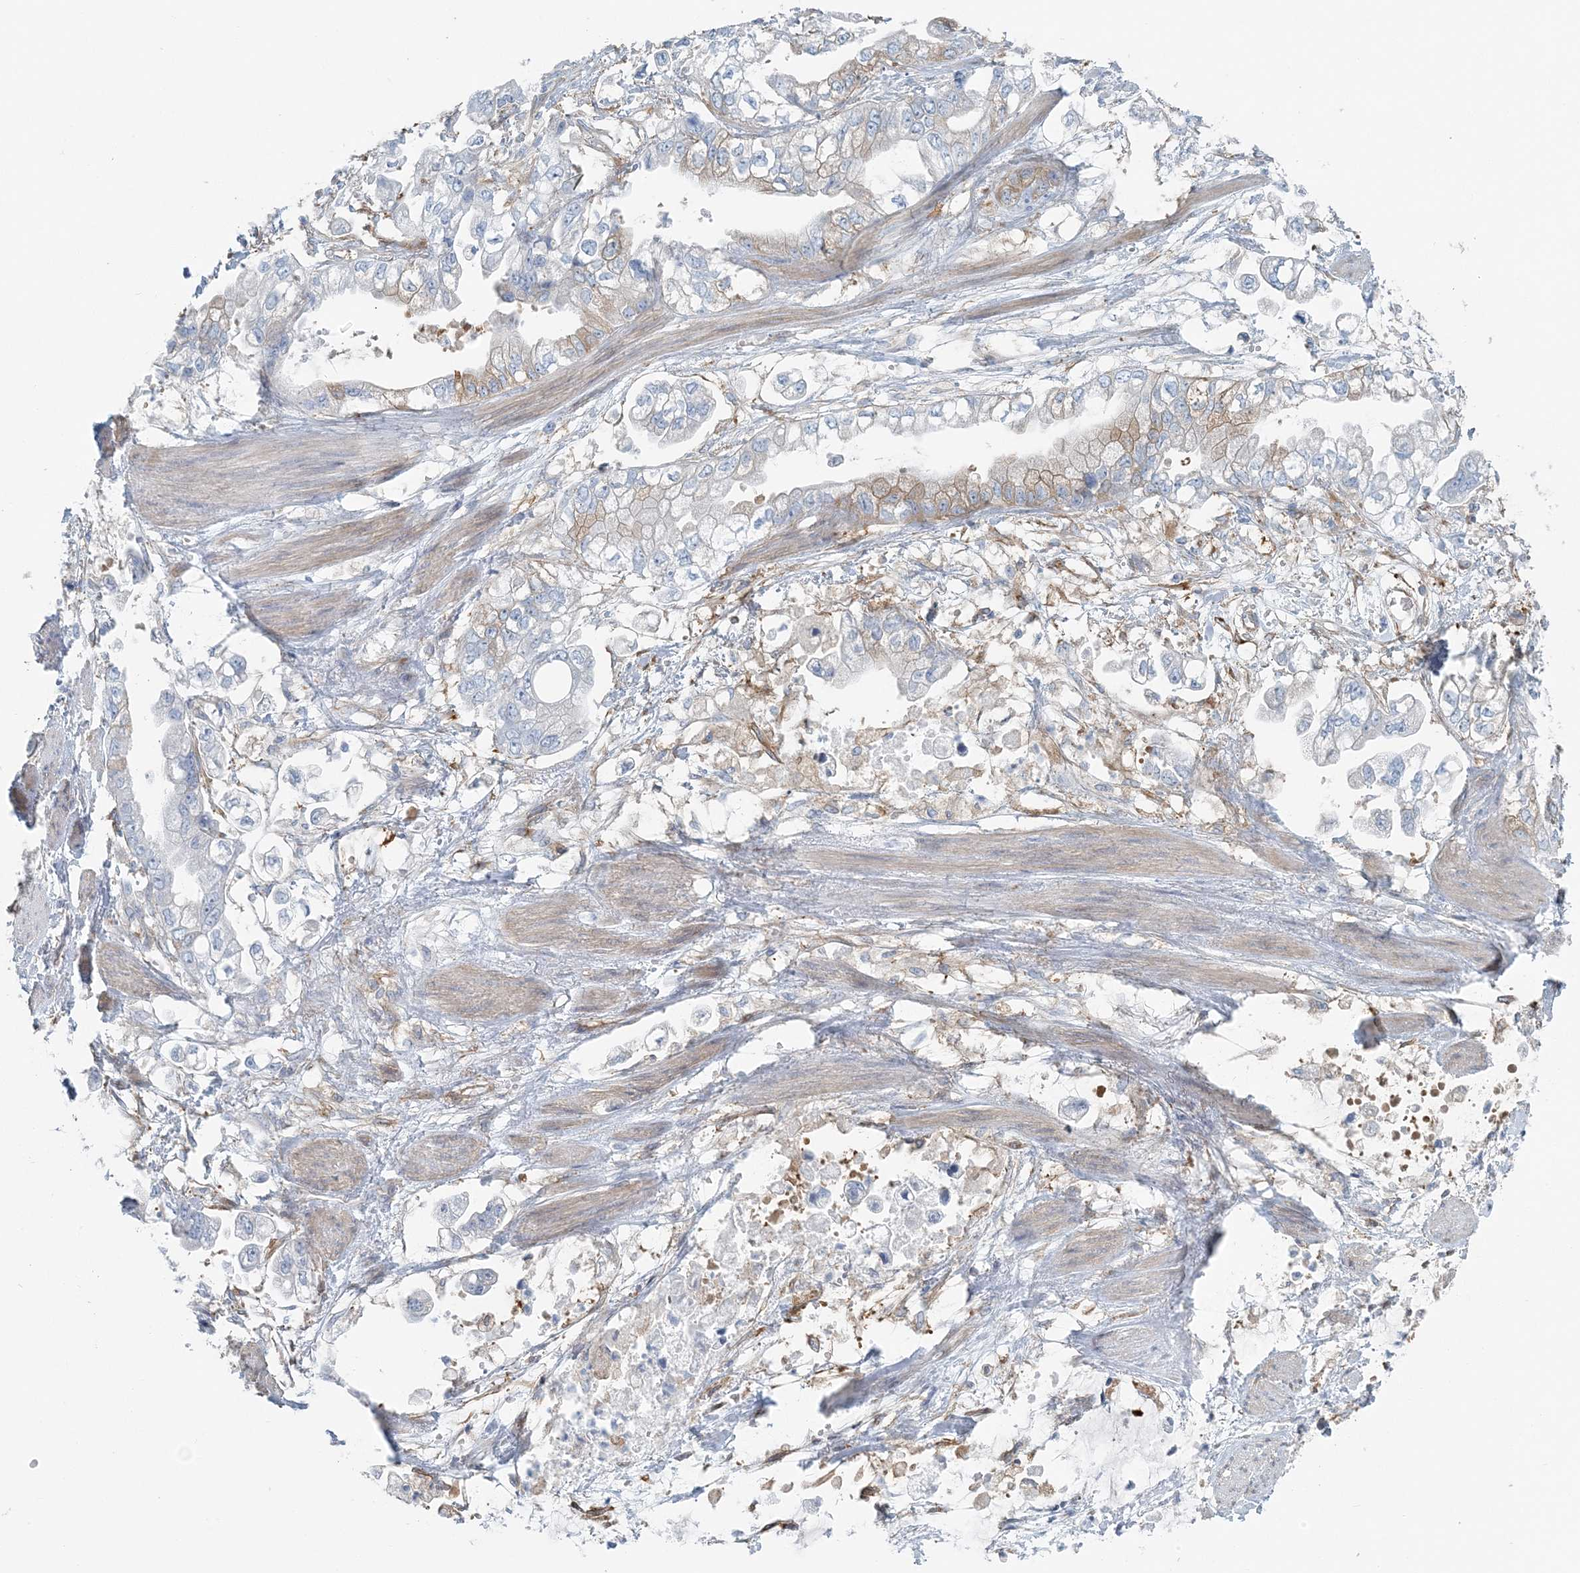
{"staining": {"intensity": "weak", "quantity": "<25%", "location": "cytoplasmic/membranous"}, "tissue": "stomach cancer", "cell_type": "Tumor cells", "image_type": "cancer", "snomed": [{"axis": "morphology", "description": "Adenocarcinoma, NOS"}, {"axis": "topography", "description": "Stomach"}], "caption": "An image of human adenocarcinoma (stomach) is negative for staining in tumor cells.", "gene": "SNX2", "patient": {"sex": "male", "age": 62}}